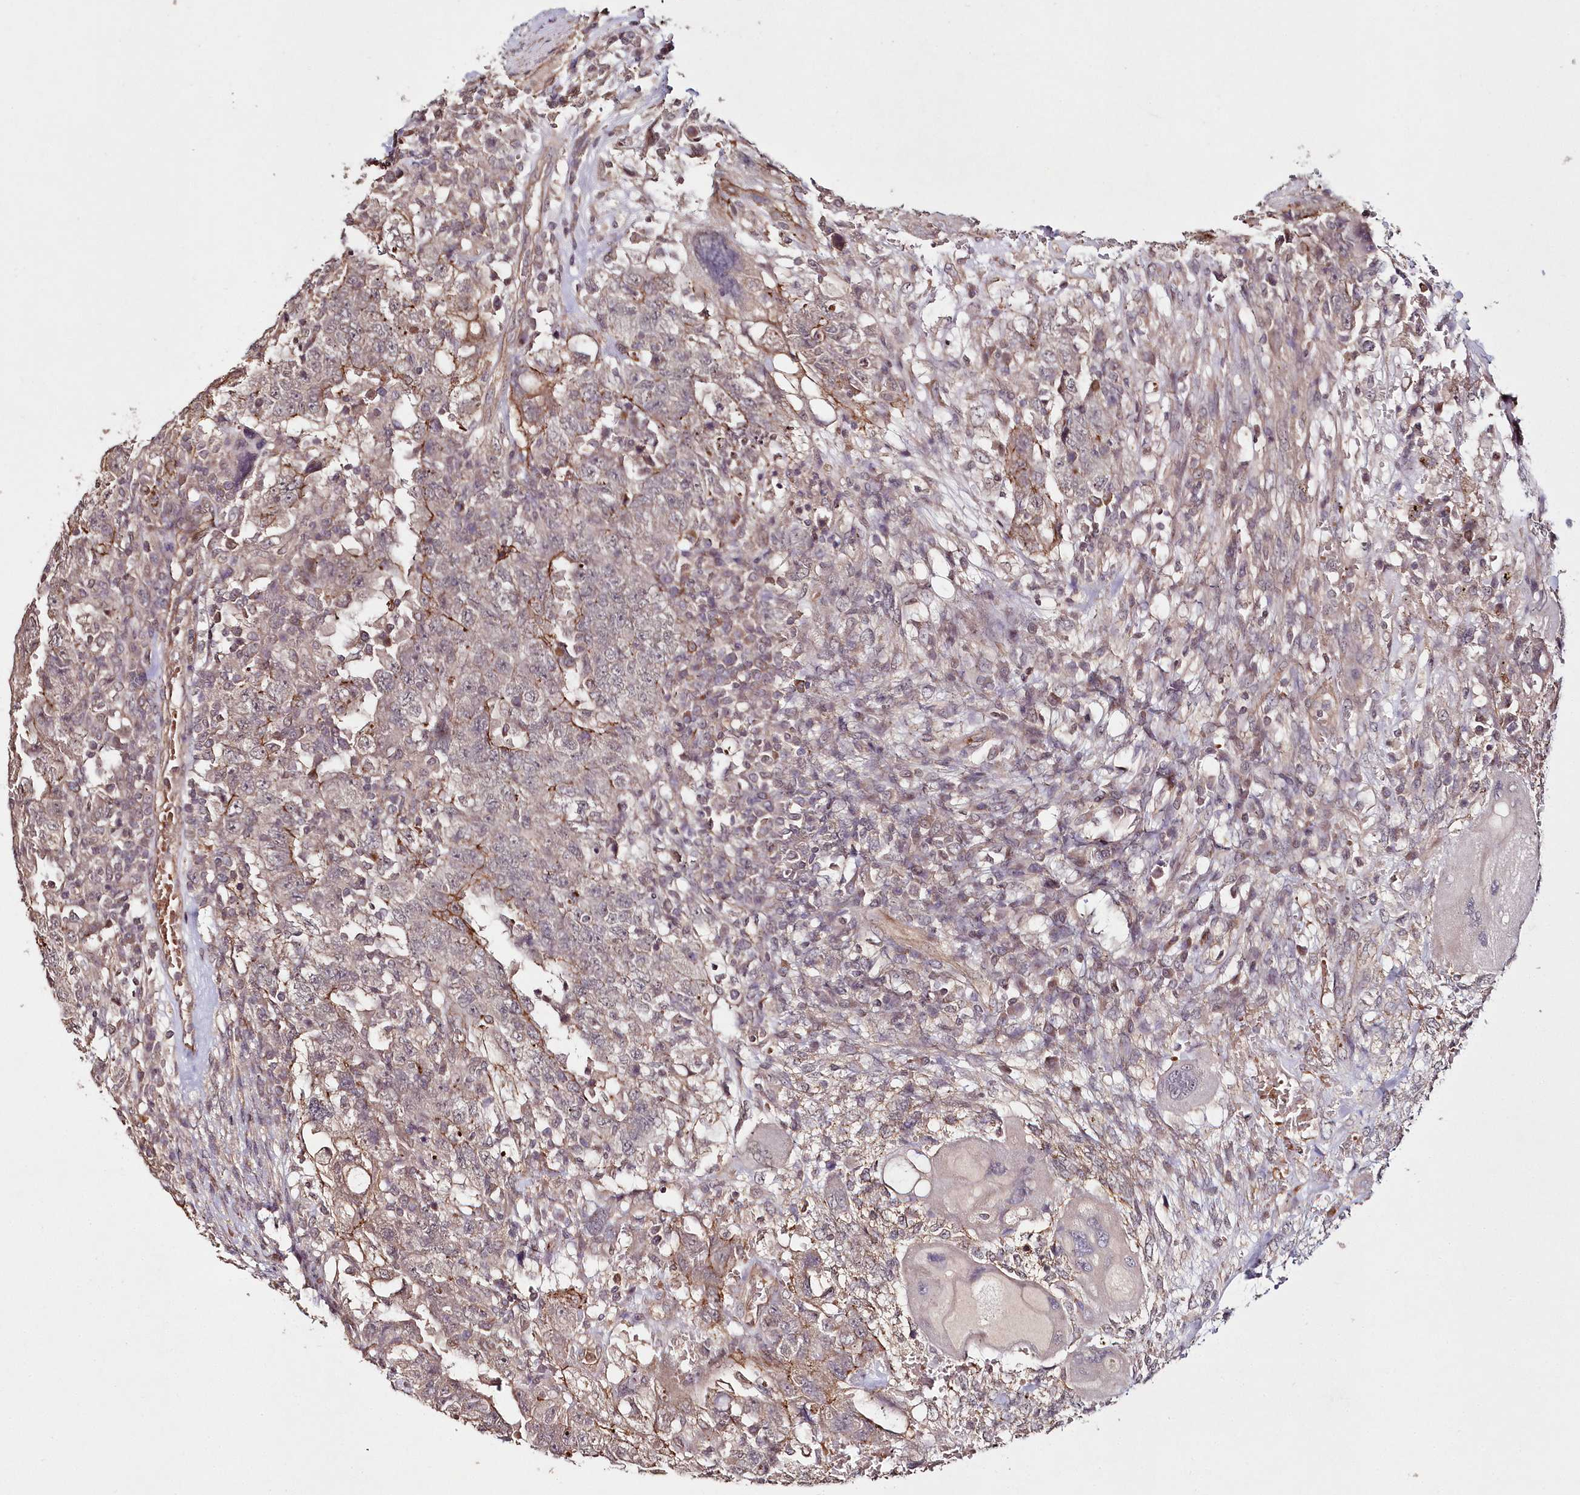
{"staining": {"intensity": "moderate", "quantity": "<25%", "location": "cytoplasmic/membranous"}, "tissue": "testis cancer", "cell_type": "Tumor cells", "image_type": "cancer", "snomed": [{"axis": "morphology", "description": "Carcinoma, Embryonal, NOS"}, {"axis": "topography", "description": "Testis"}], "caption": "Immunohistochemistry of human testis embryonal carcinoma displays low levels of moderate cytoplasmic/membranous staining in approximately <25% of tumor cells. Nuclei are stained in blue.", "gene": "HYCC2", "patient": {"sex": "male", "age": 26}}